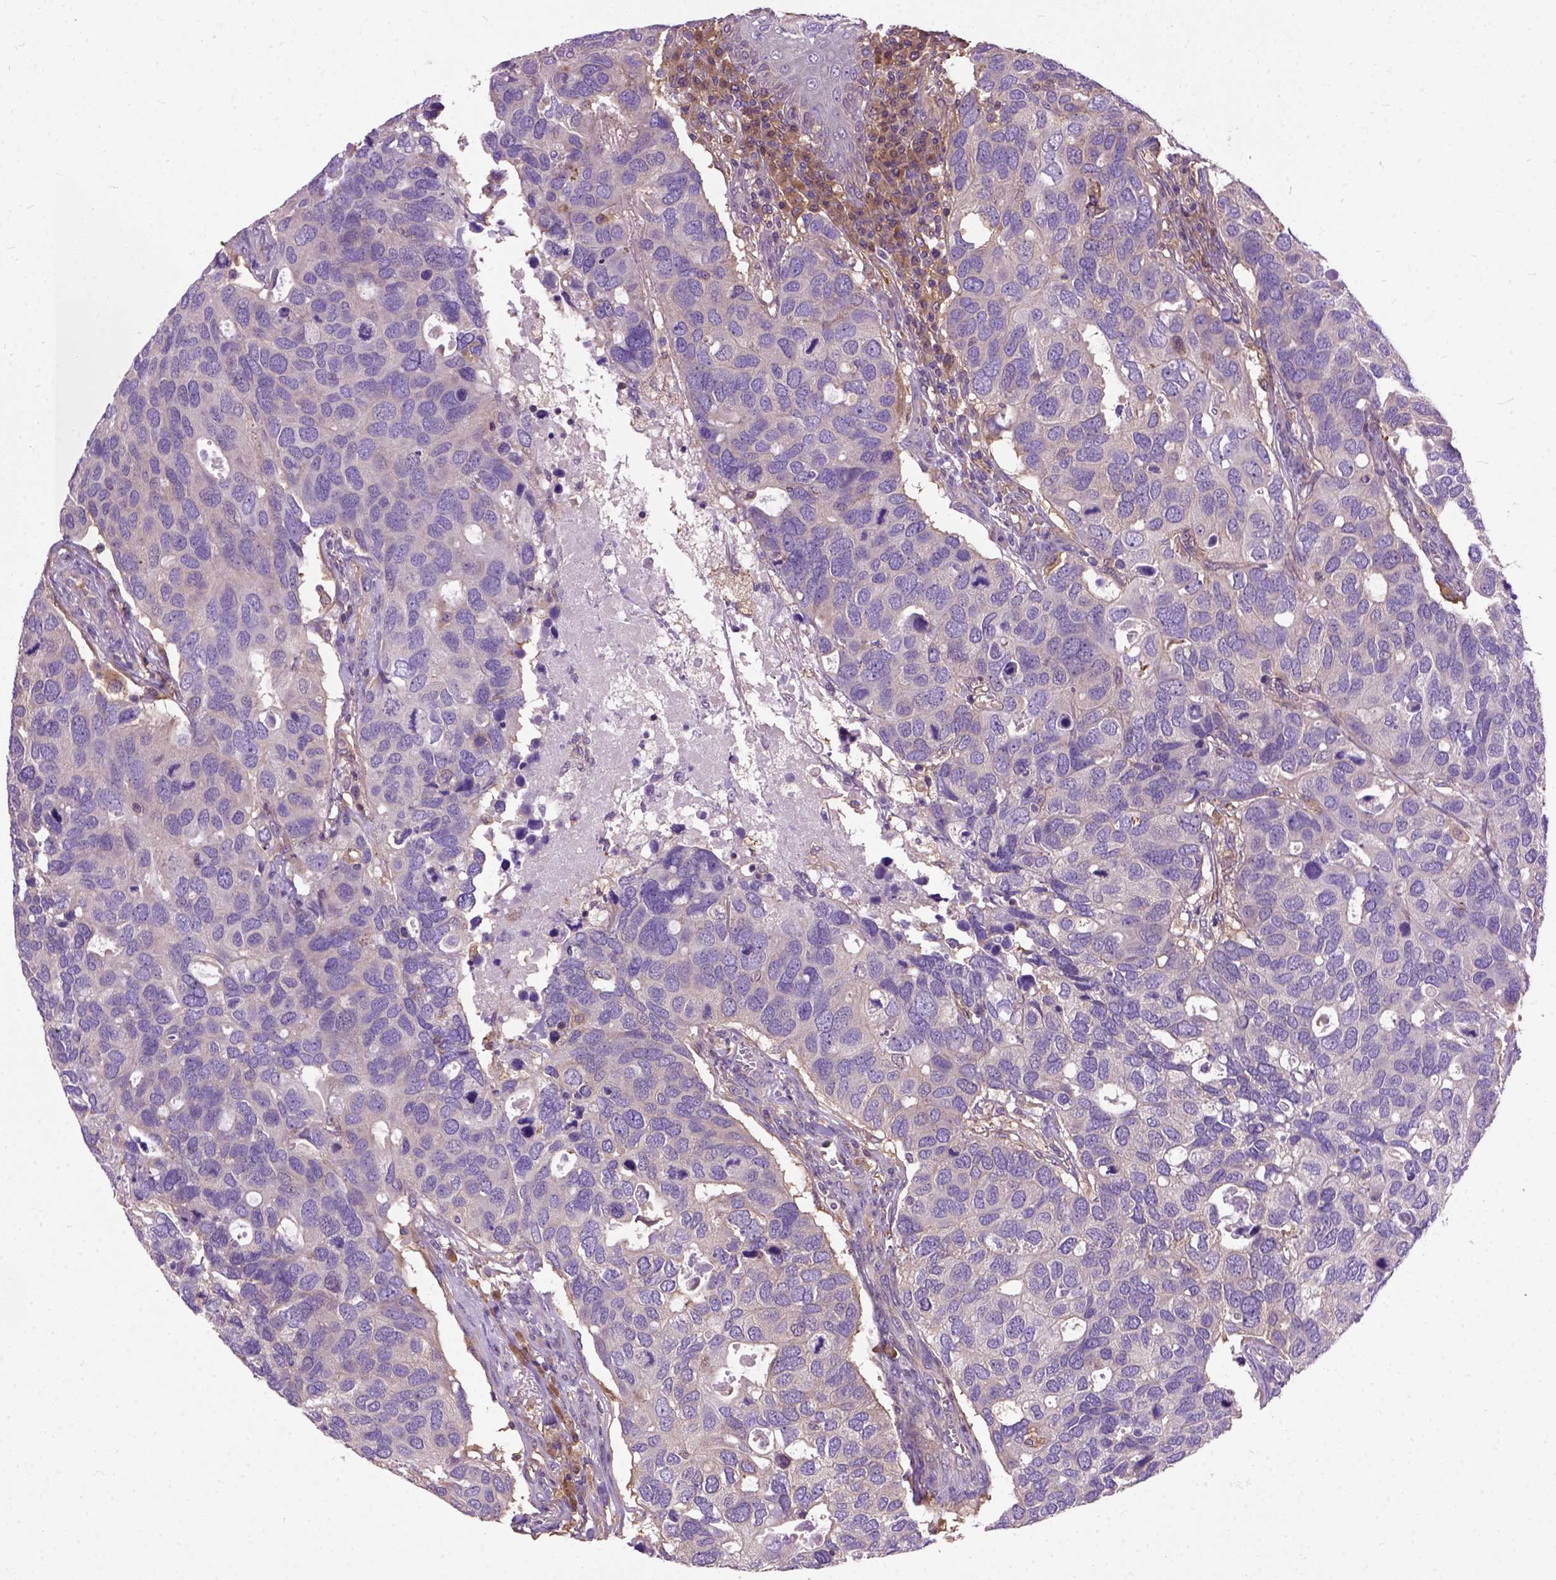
{"staining": {"intensity": "negative", "quantity": "none", "location": "none"}, "tissue": "breast cancer", "cell_type": "Tumor cells", "image_type": "cancer", "snomed": [{"axis": "morphology", "description": "Duct carcinoma"}, {"axis": "topography", "description": "Breast"}], "caption": "The photomicrograph reveals no staining of tumor cells in breast cancer (infiltrating ductal carcinoma).", "gene": "SEMA4F", "patient": {"sex": "female", "age": 83}}